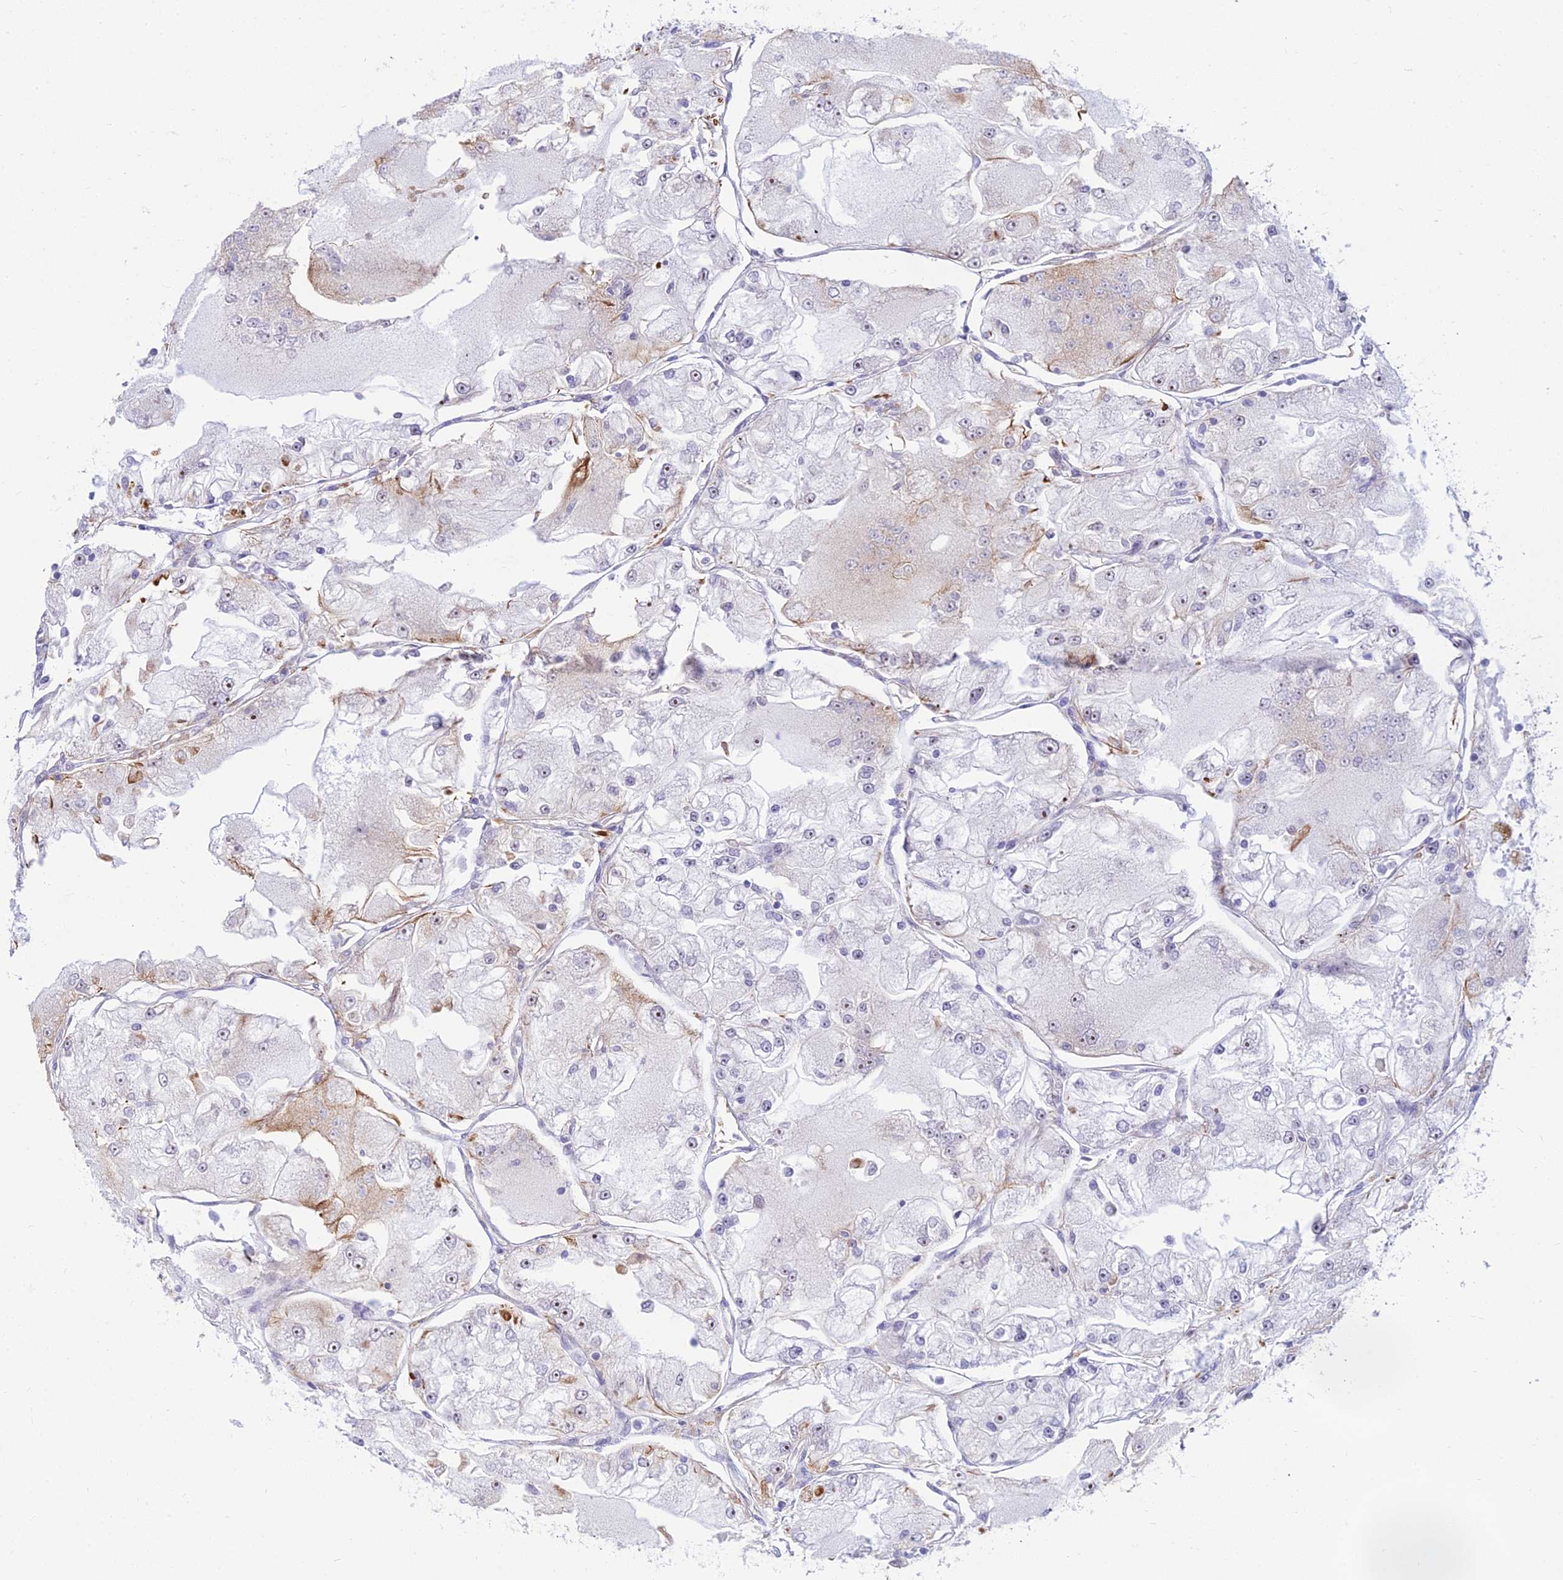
{"staining": {"intensity": "negative", "quantity": "none", "location": "none"}, "tissue": "renal cancer", "cell_type": "Tumor cells", "image_type": "cancer", "snomed": [{"axis": "morphology", "description": "Adenocarcinoma, NOS"}, {"axis": "topography", "description": "Kidney"}], "caption": "High magnification brightfield microscopy of renal adenocarcinoma stained with DAB (3,3'-diaminobenzidine) (brown) and counterstained with hematoxylin (blue): tumor cells show no significant expression. Nuclei are stained in blue.", "gene": "SAPCD2", "patient": {"sex": "female", "age": 72}}